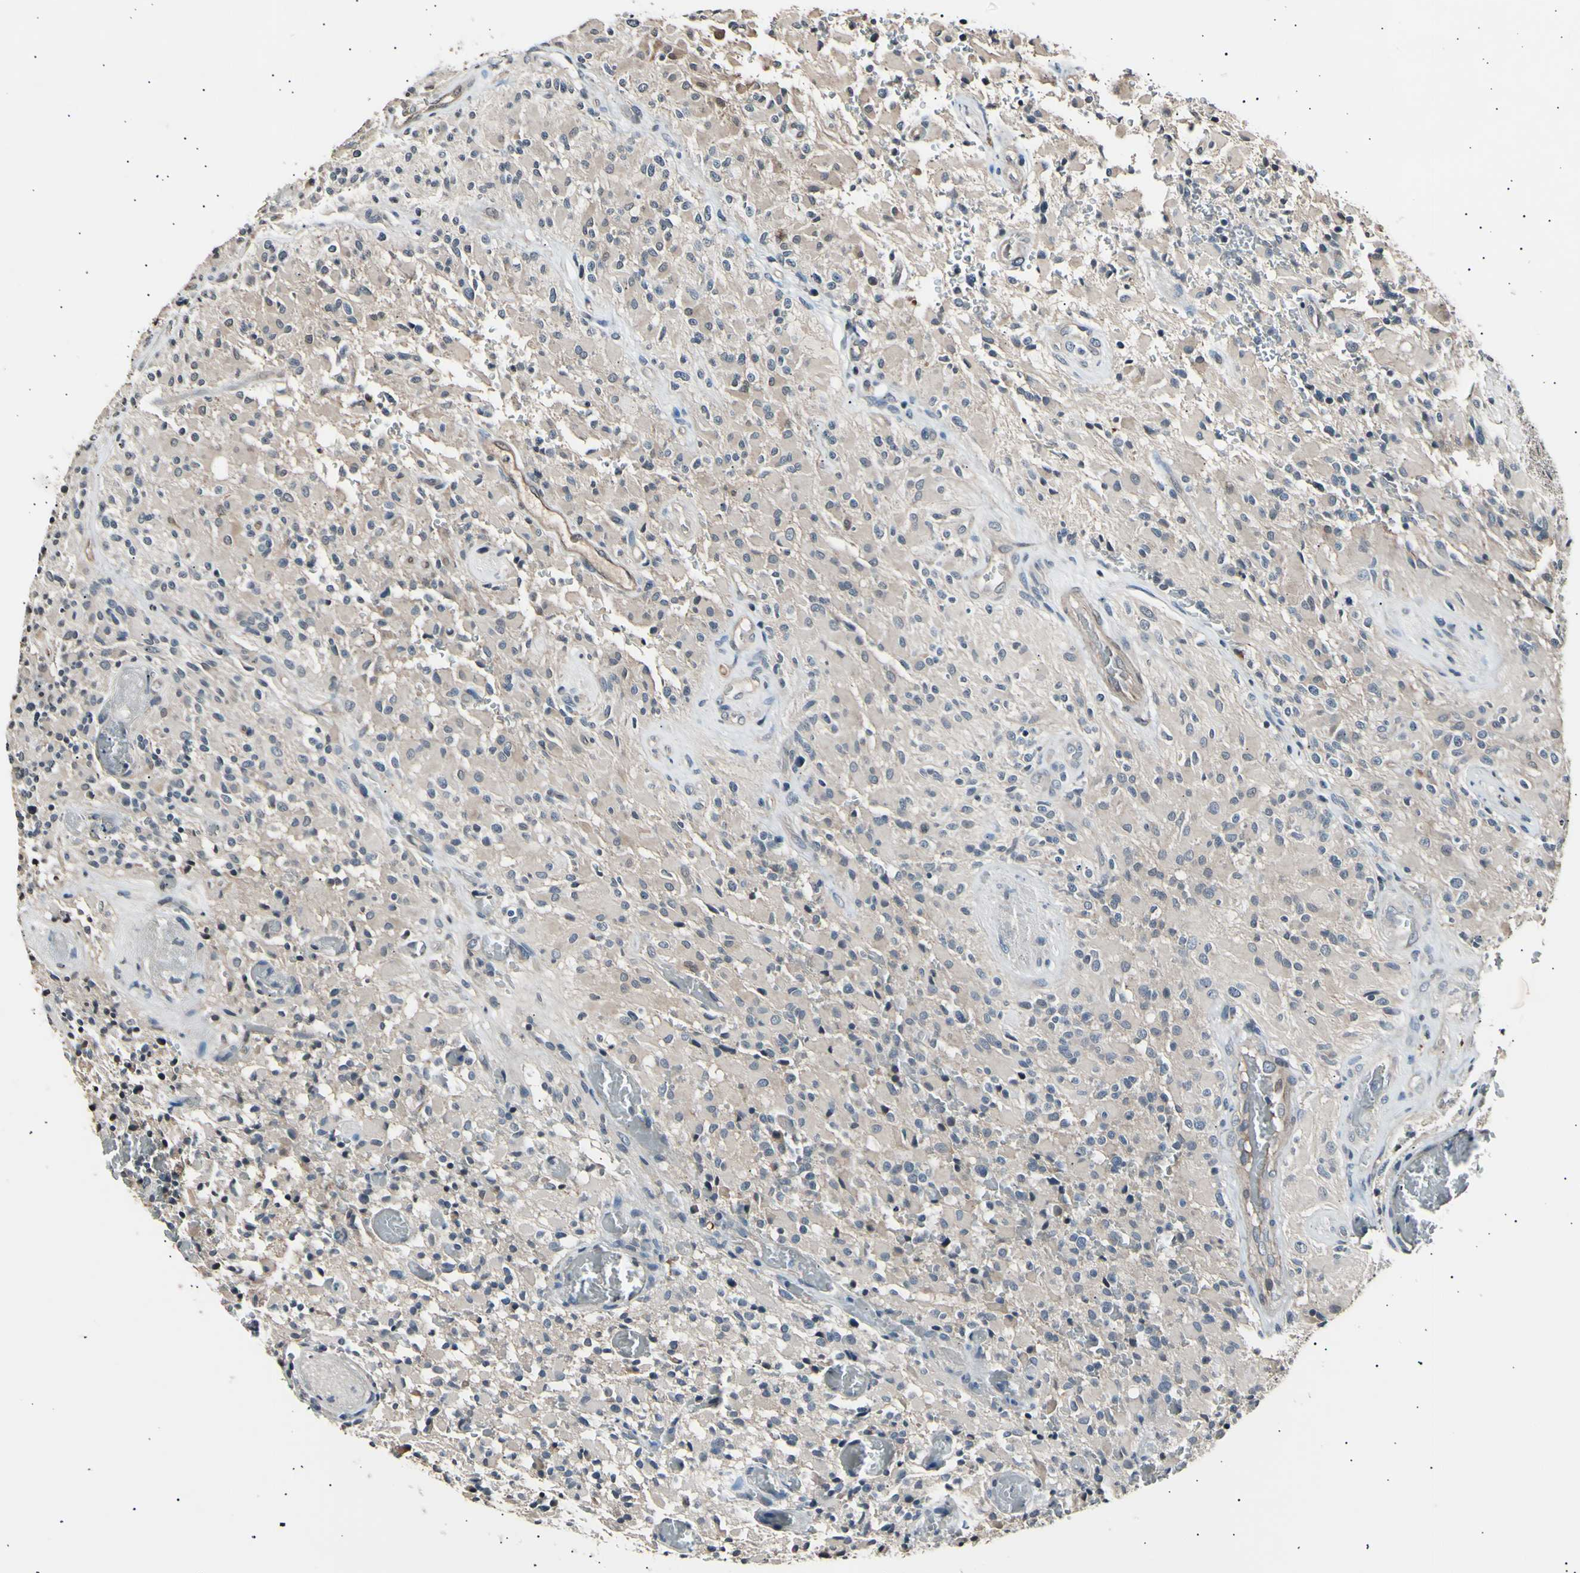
{"staining": {"intensity": "weak", "quantity": "<25%", "location": "cytoplasmic/membranous"}, "tissue": "glioma", "cell_type": "Tumor cells", "image_type": "cancer", "snomed": [{"axis": "morphology", "description": "Glioma, malignant, High grade"}, {"axis": "topography", "description": "Brain"}], "caption": "Immunohistochemical staining of human high-grade glioma (malignant) exhibits no significant positivity in tumor cells.", "gene": "AK1", "patient": {"sex": "male", "age": 71}}